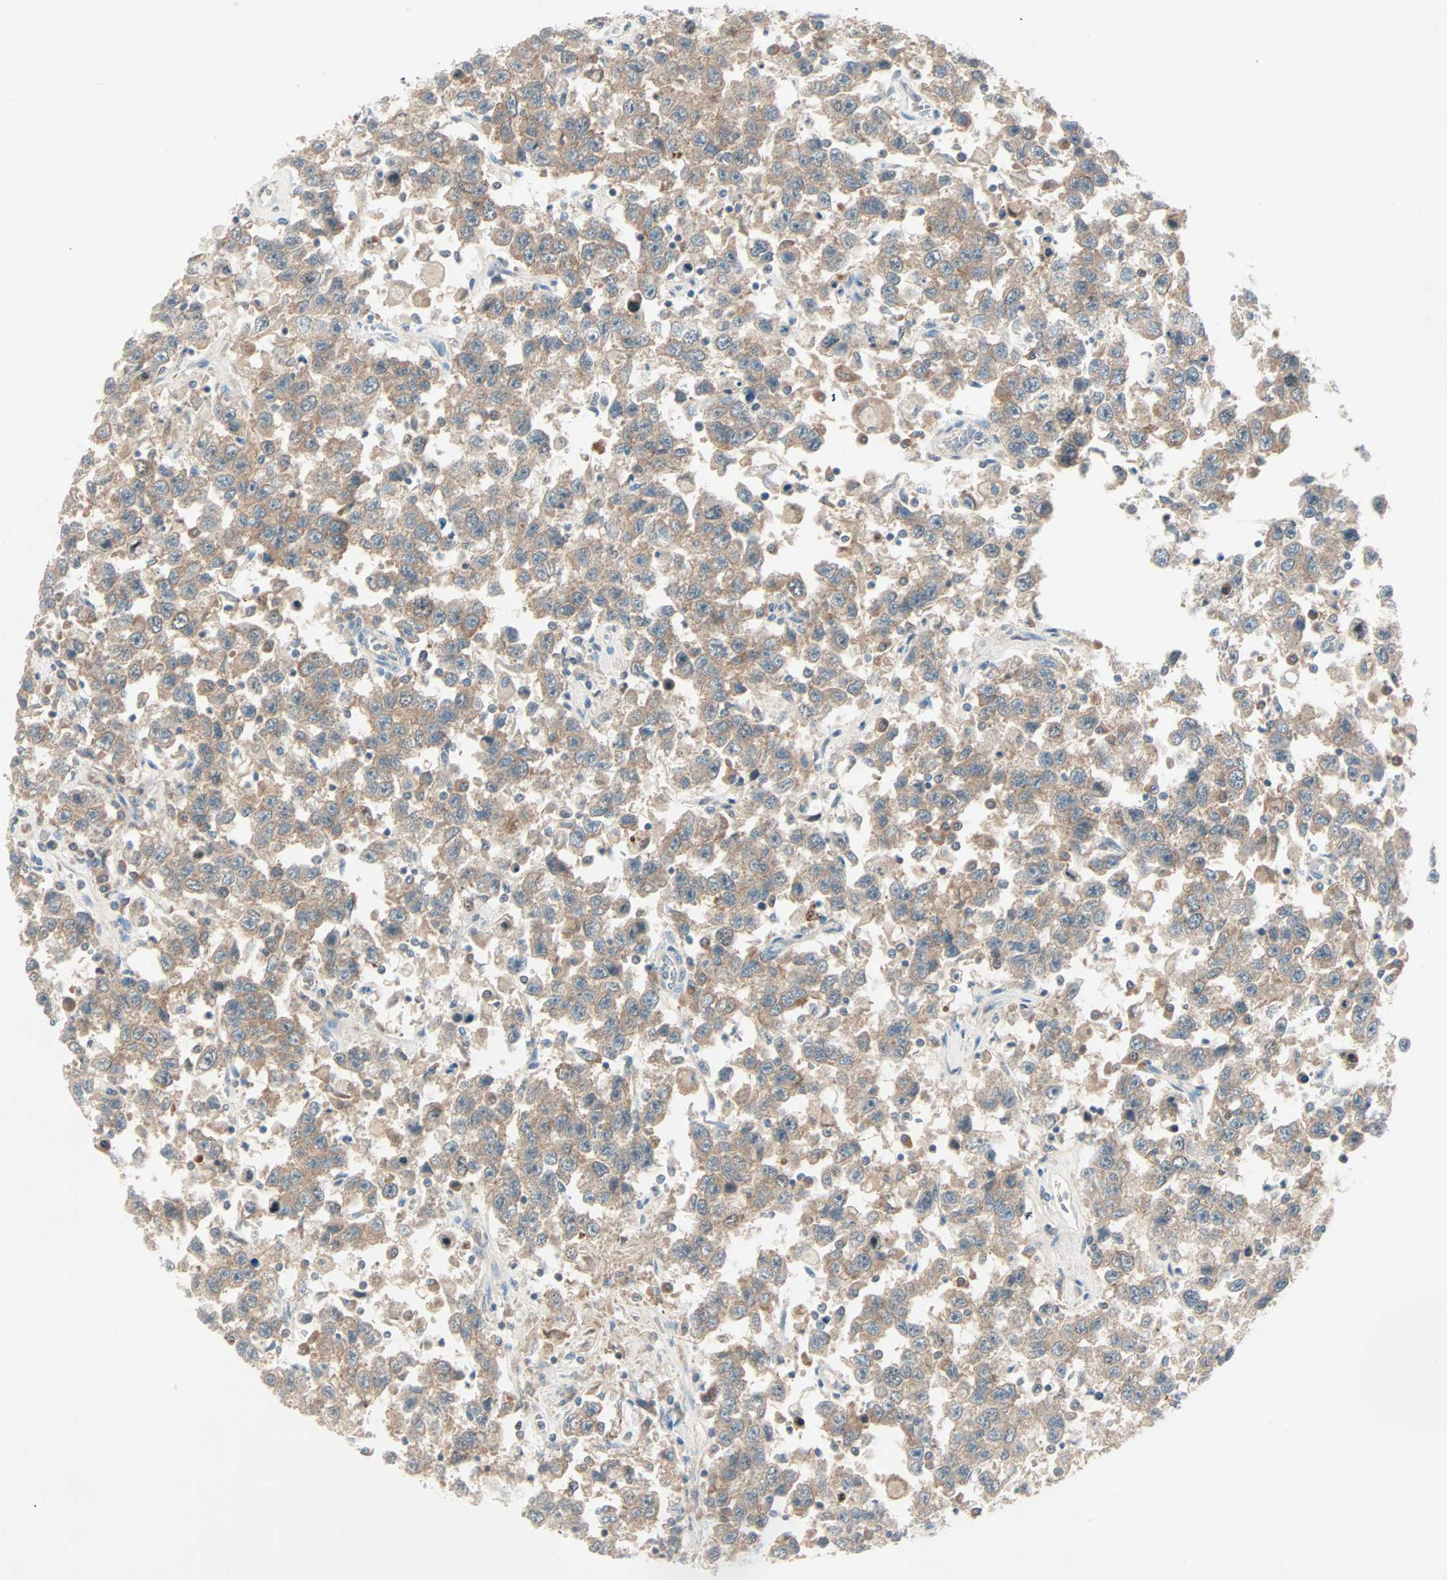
{"staining": {"intensity": "weak", "quantity": ">75%", "location": "cytoplasmic/membranous"}, "tissue": "testis cancer", "cell_type": "Tumor cells", "image_type": "cancer", "snomed": [{"axis": "morphology", "description": "Seminoma, NOS"}, {"axis": "topography", "description": "Testis"}], "caption": "Testis seminoma tissue demonstrates weak cytoplasmic/membranous expression in approximately >75% of tumor cells (DAB (3,3'-diaminobenzidine) IHC with brightfield microscopy, high magnification).", "gene": "SMIM8", "patient": {"sex": "male", "age": 41}}